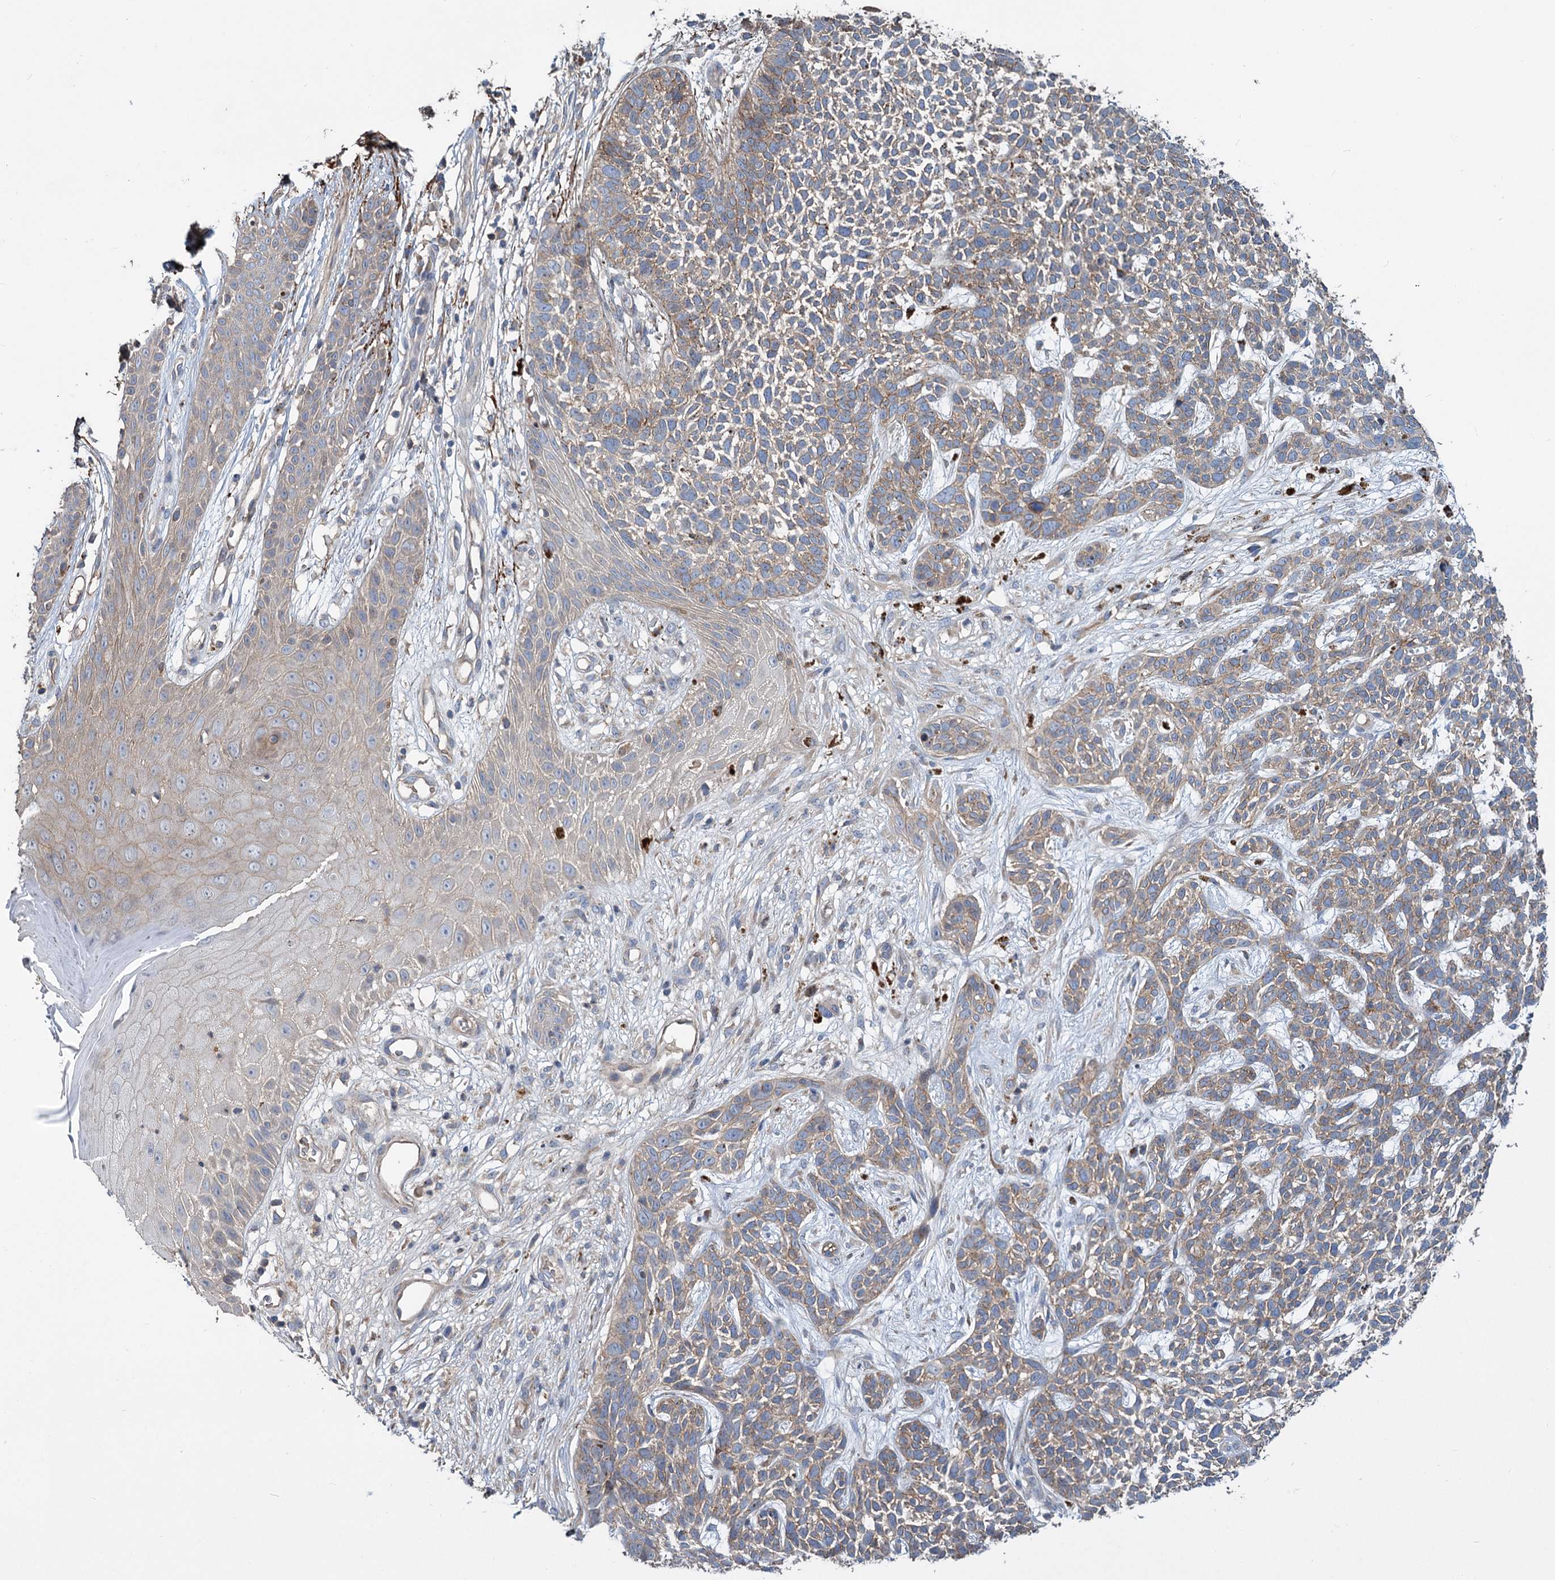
{"staining": {"intensity": "weak", "quantity": ">75%", "location": "cytoplasmic/membranous"}, "tissue": "skin cancer", "cell_type": "Tumor cells", "image_type": "cancer", "snomed": [{"axis": "morphology", "description": "Basal cell carcinoma"}, {"axis": "topography", "description": "Skin"}], "caption": "Brown immunohistochemical staining in human skin cancer shows weak cytoplasmic/membranous positivity in about >75% of tumor cells.", "gene": "URAD", "patient": {"sex": "female", "age": 84}}